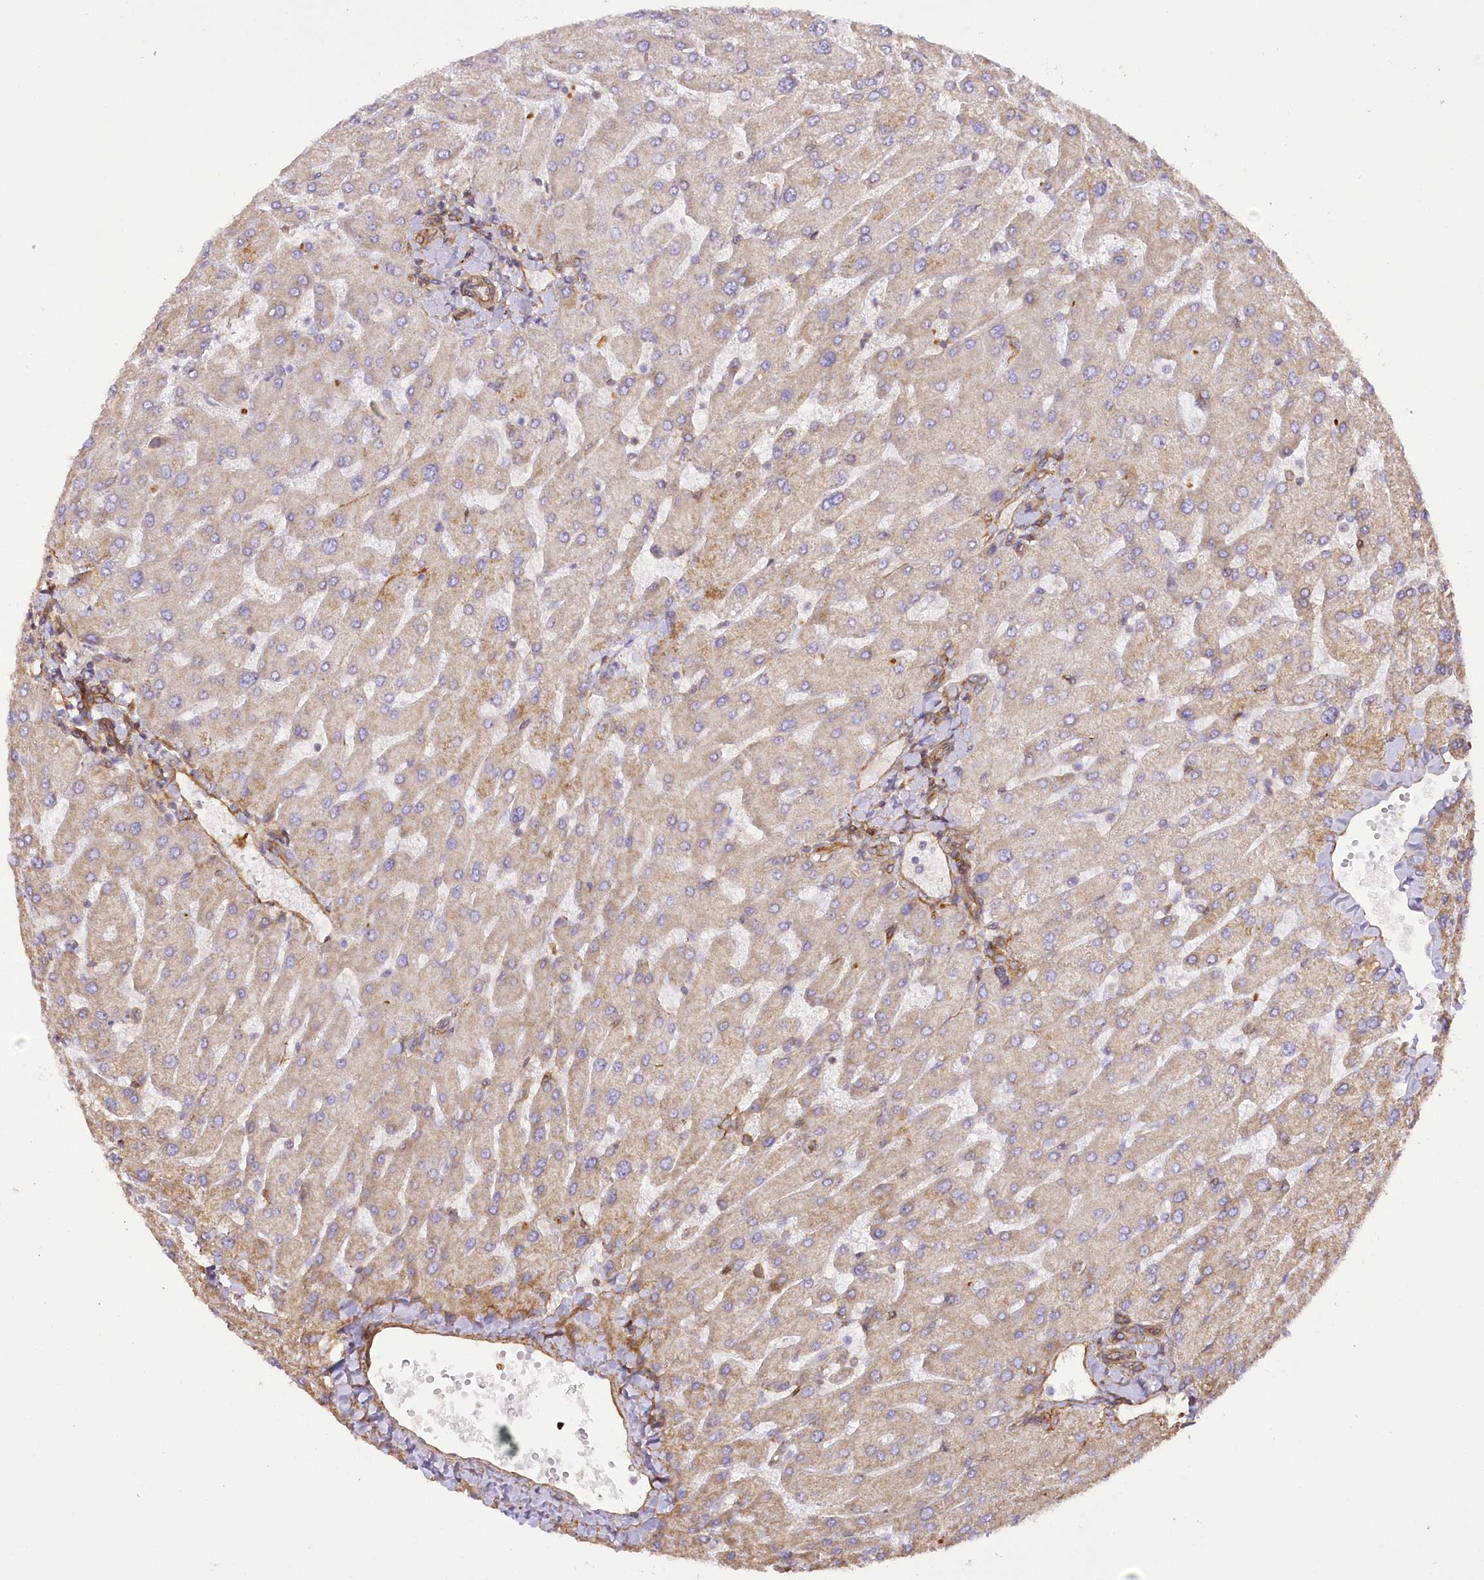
{"staining": {"intensity": "negative", "quantity": "none", "location": "none"}, "tissue": "liver", "cell_type": "Cholangiocytes", "image_type": "normal", "snomed": [{"axis": "morphology", "description": "Normal tissue, NOS"}, {"axis": "topography", "description": "Liver"}], "caption": "This is an immunohistochemistry histopathology image of benign human liver. There is no positivity in cholangiocytes.", "gene": "SYNPO2", "patient": {"sex": "male", "age": 55}}